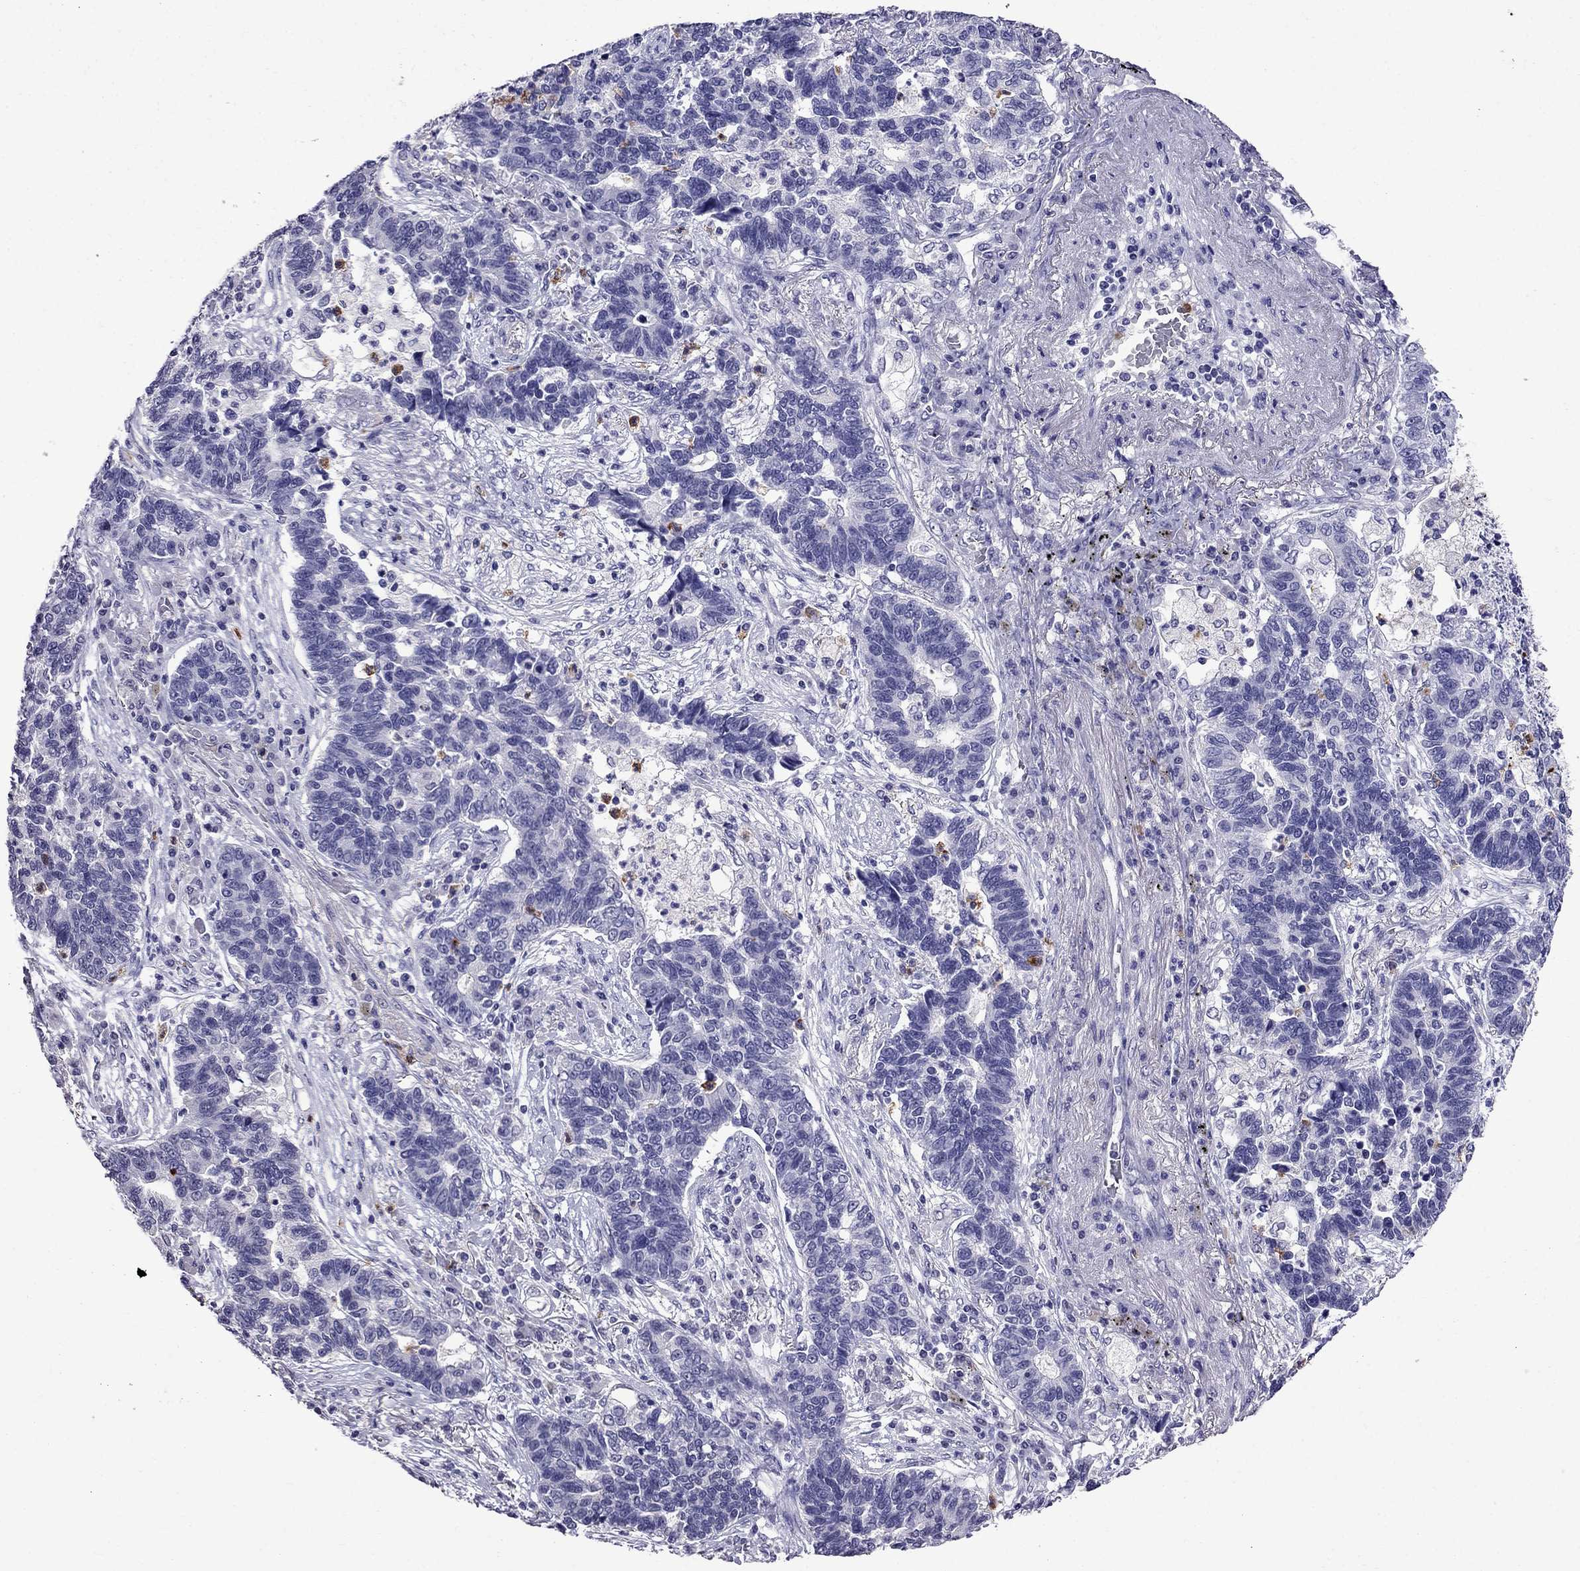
{"staining": {"intensity": "negative", "quantity": "none", "location": "none"}, "tissue": "lung cancer", "cell_type": "Tumor cells", "image_type": "cancer", "snomed": [{"axis": "morphology", "description": "Adenocarcinoma, NOS"}, {"axis": "topography", "description": "Lung"}], "caption": "There is no significant staining in tumor cells of lung adenocarcinoma. The staining is performed using DAB brown chromogen with nuclei counter-stained in using hematoxylin.", "gene": "OLFM4", "patient": {"sex": "female", "age": 57}}